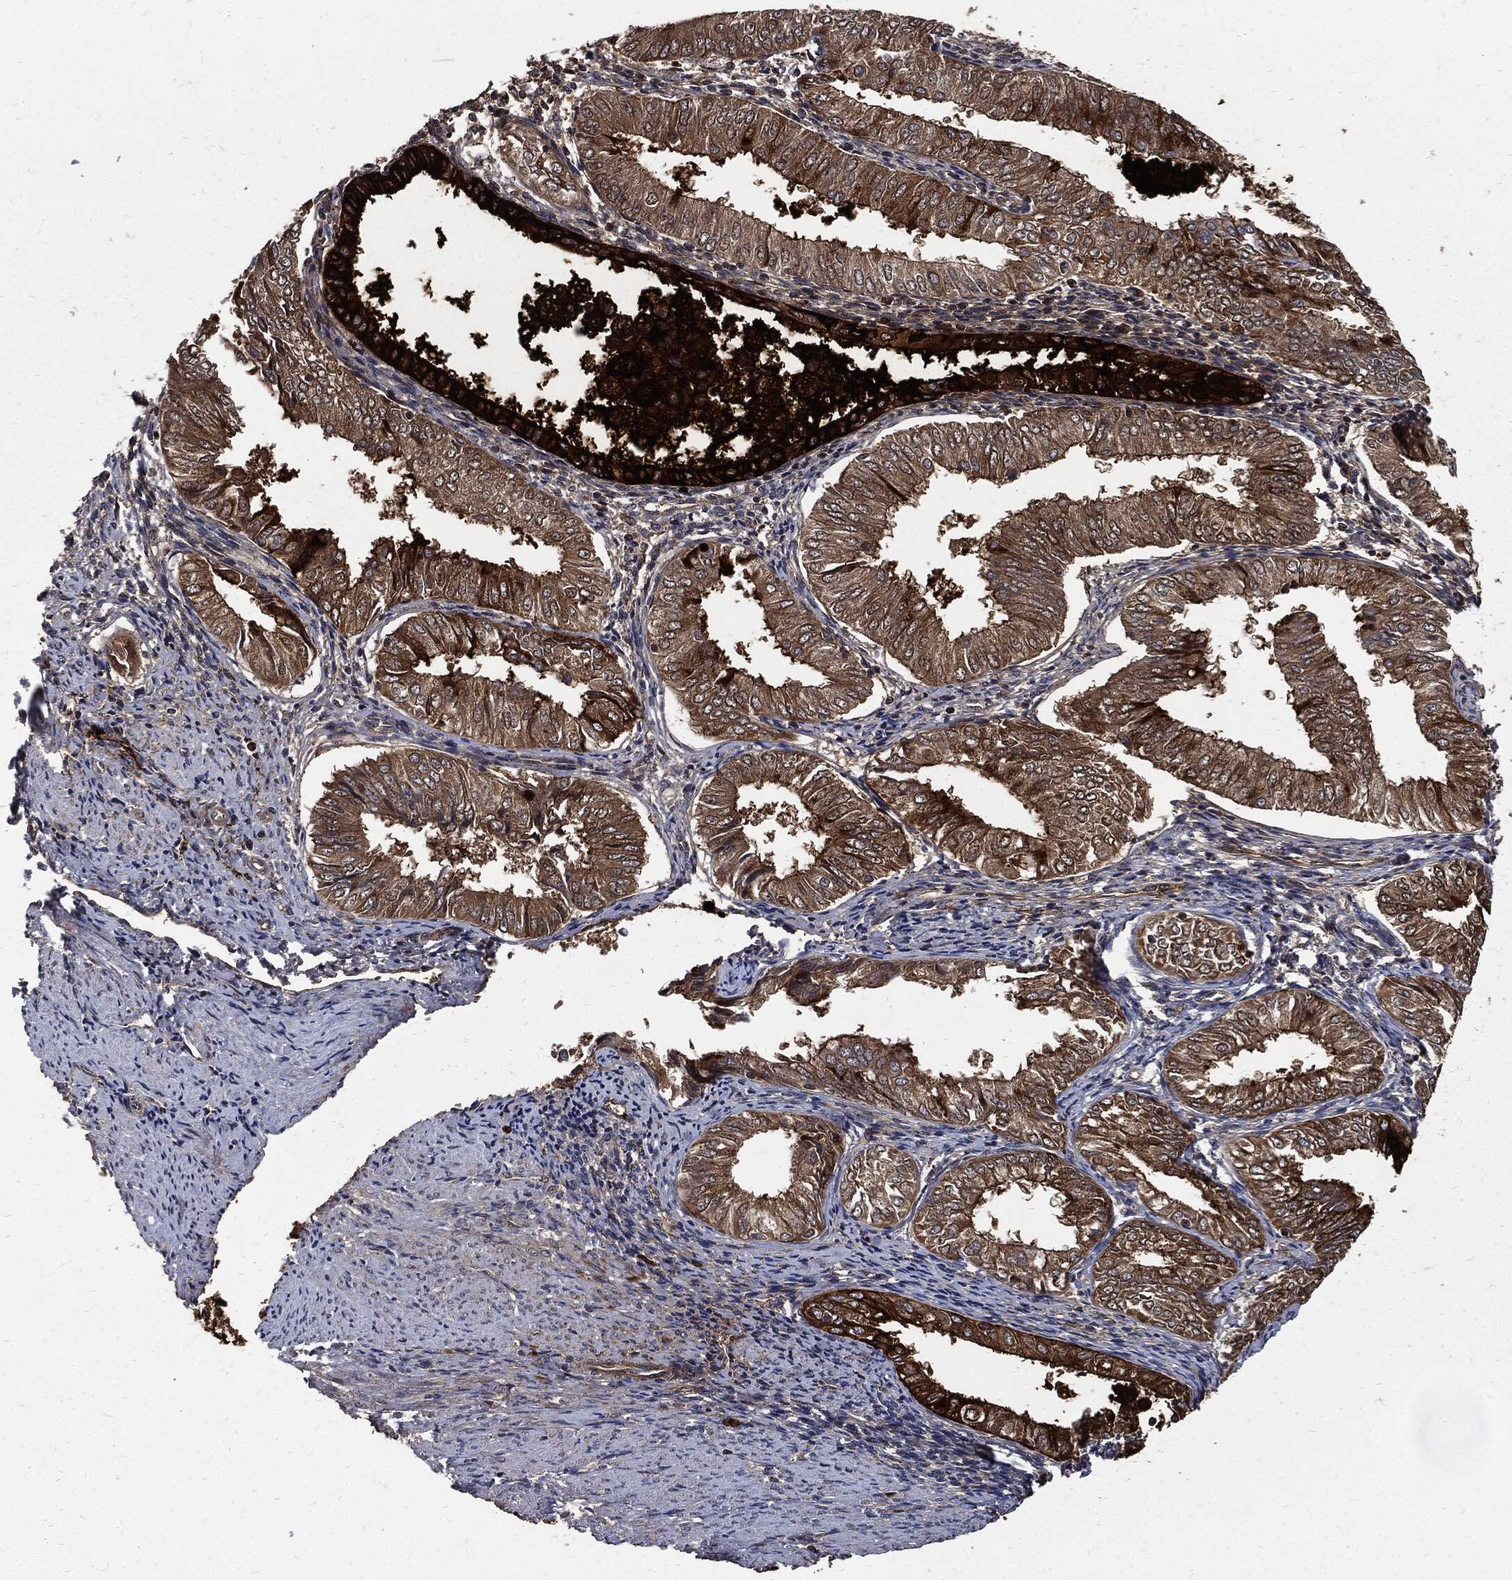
{"staining": {"intensity": "strong", "quantity": ">75%", "location": "cytoplasmic/membranous"}, "tissue": "endometrial cancer", "cell_type": "Tumor cells", "image_type": "cancer", "snomed": [{"axis": "morphology", "description": "Adenocarcinoma, NOS"}, {"axis": "topography", "description": "Endometrium"}], "caption": "Tumor cells exhibit high levels of strong cytoplasmic/membranous expression in about >75% of cells in endometrial cancer.", "gene": "CLU", "patient": {"sex": "female", "age": 53}}